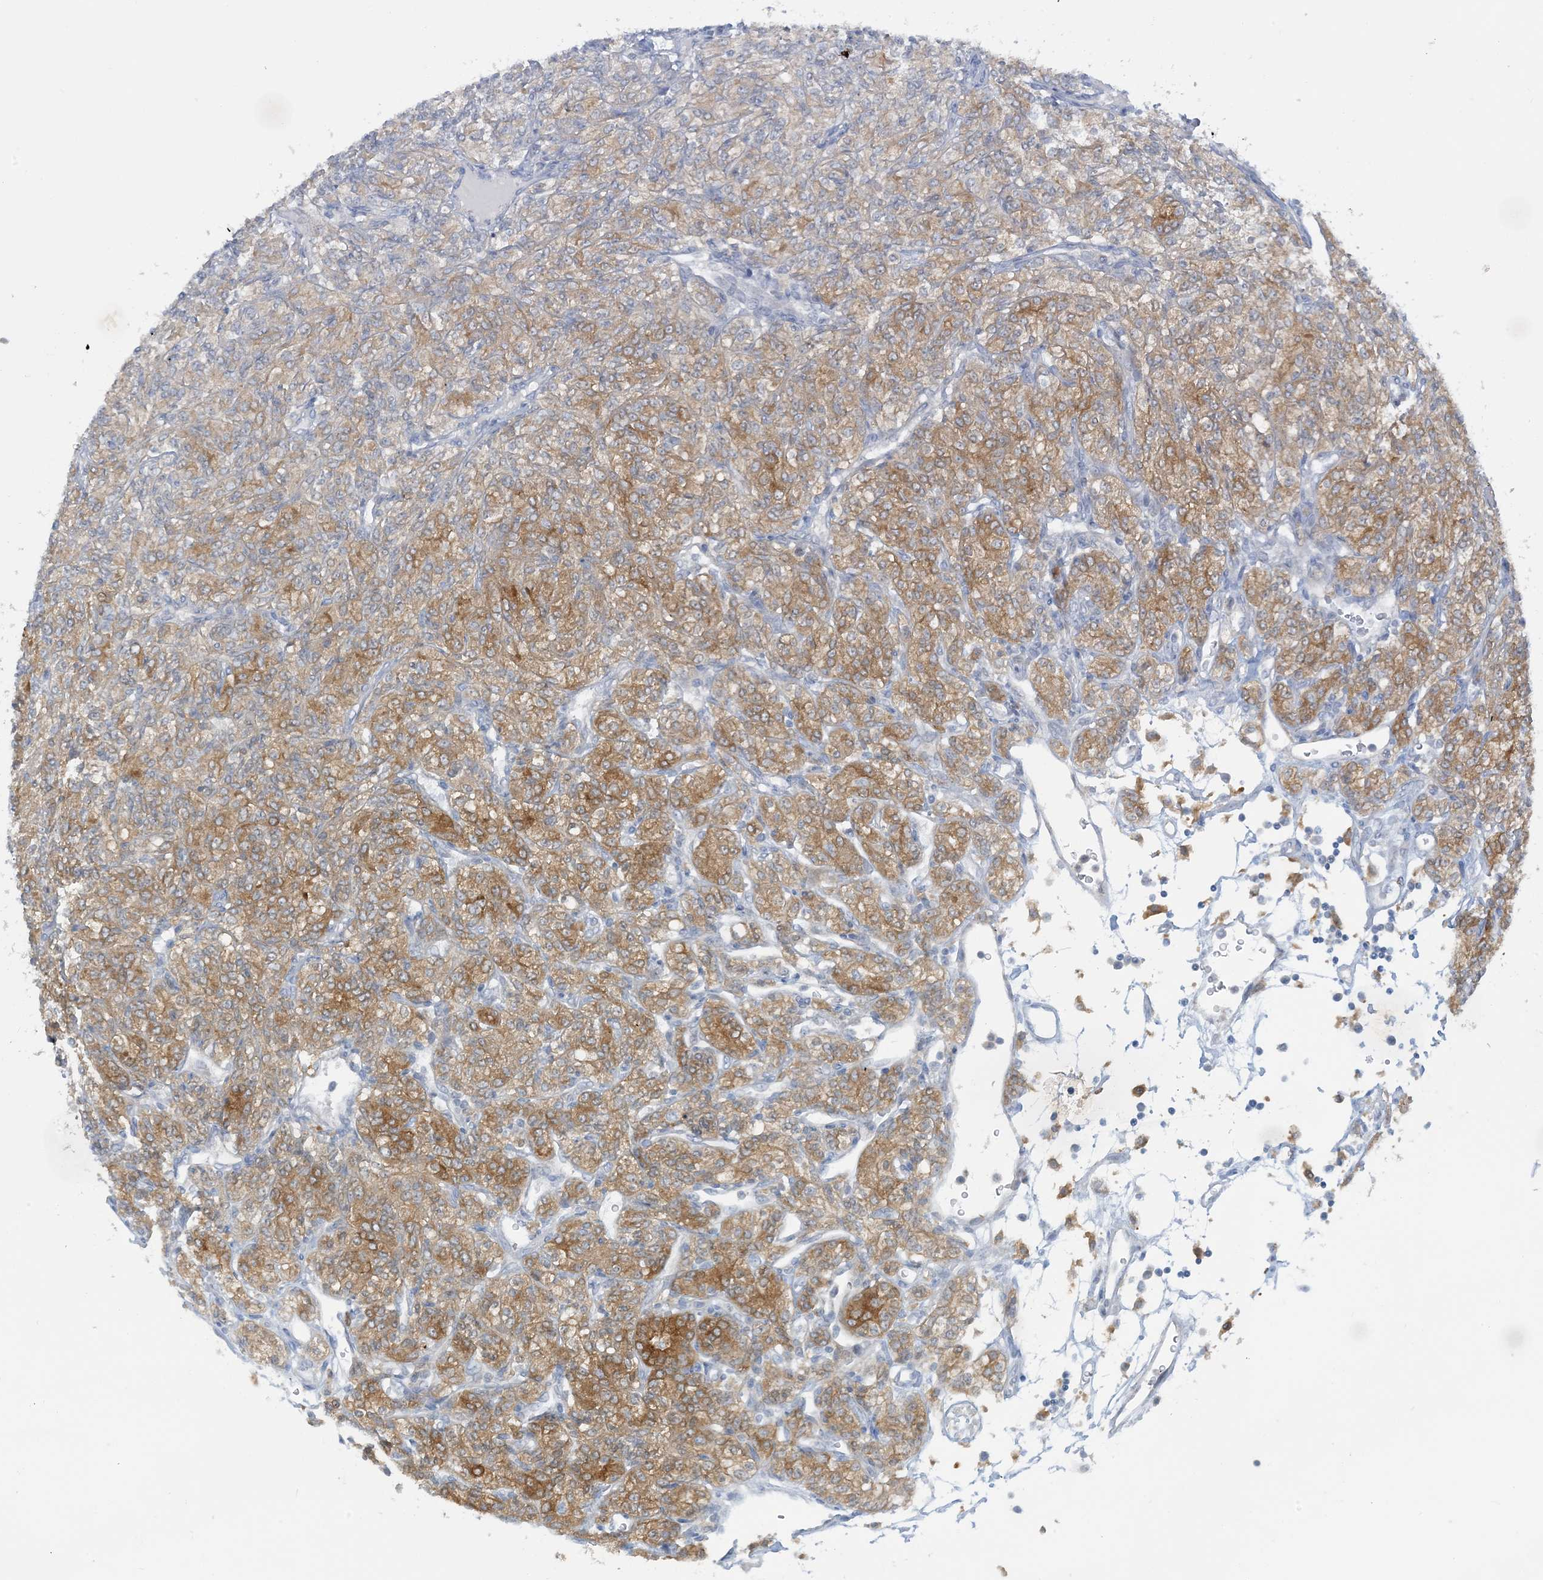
{"staining": {"intensity": "moderate", "quantity": ">75%", "location": "cytoplasmic/membranous"}, "tissue": "renal cancer", "cell_type": "Tumor cells", "image_type": "cancer", "snomed": [{"axis": "morphology", "description": "Adenocarcinoma, NOS"}, {"axis": "topography", "description": "Kidney"}], "caption": "Renal cancer (adenocarcinoma) was stained to show a protein in brown. There is medium levels of moderate cytoplasmic/membranous expression in approximately >75% of tumor cells. The staining was performed using DAB (3,3'-diaminobenzidine), with brown indicating positive protein expression. Nuclei are stained blue with hematoxylin.", "gene": "MRPS18A", "patient": {"sex": "male", "age": 77}}